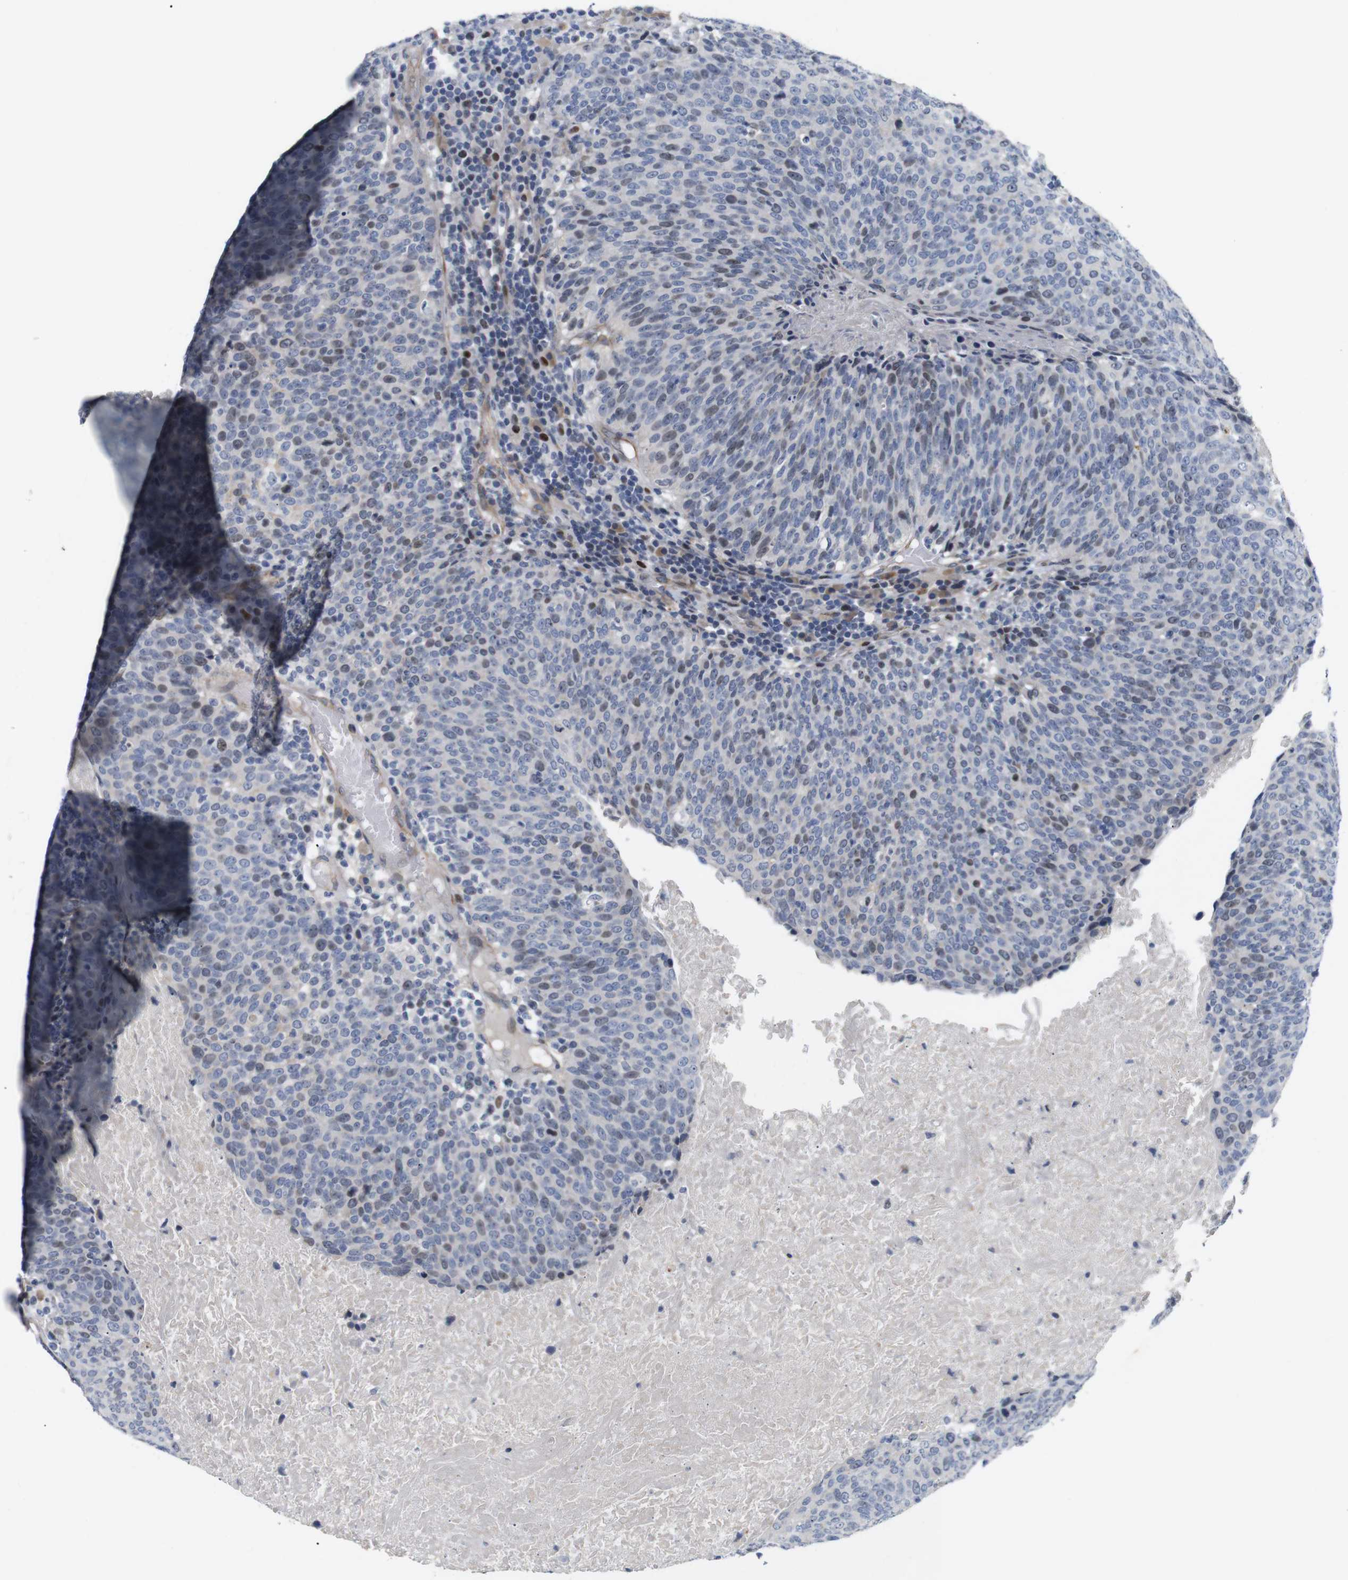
{"staining": {"intensity": "weak", "quantity": "25%-75%", "location": "nuclear"}, "tissue": "head and neck cancer", "cell_type": "Tumor cells", "image_type": "cancer", "snomed": [{"axis": "morphology", "description": "Squamous cell carcinoma, NOS"}, {"axis": "morphology", "description": "Squamous cell carcinoma, metastatic, NOS"}, {"axis": "topography", "description": "Lymph node"}, {"axis": "topography", "description": "Head-Neck"}], "caption": "Head and neck cancer (squamous cell carcinoma) tissue demonstrates weak nuclear staining in about 25%-75% of tumor cells", "gene": "CYB561", "patient": {"sex": "male", "age": 62}}